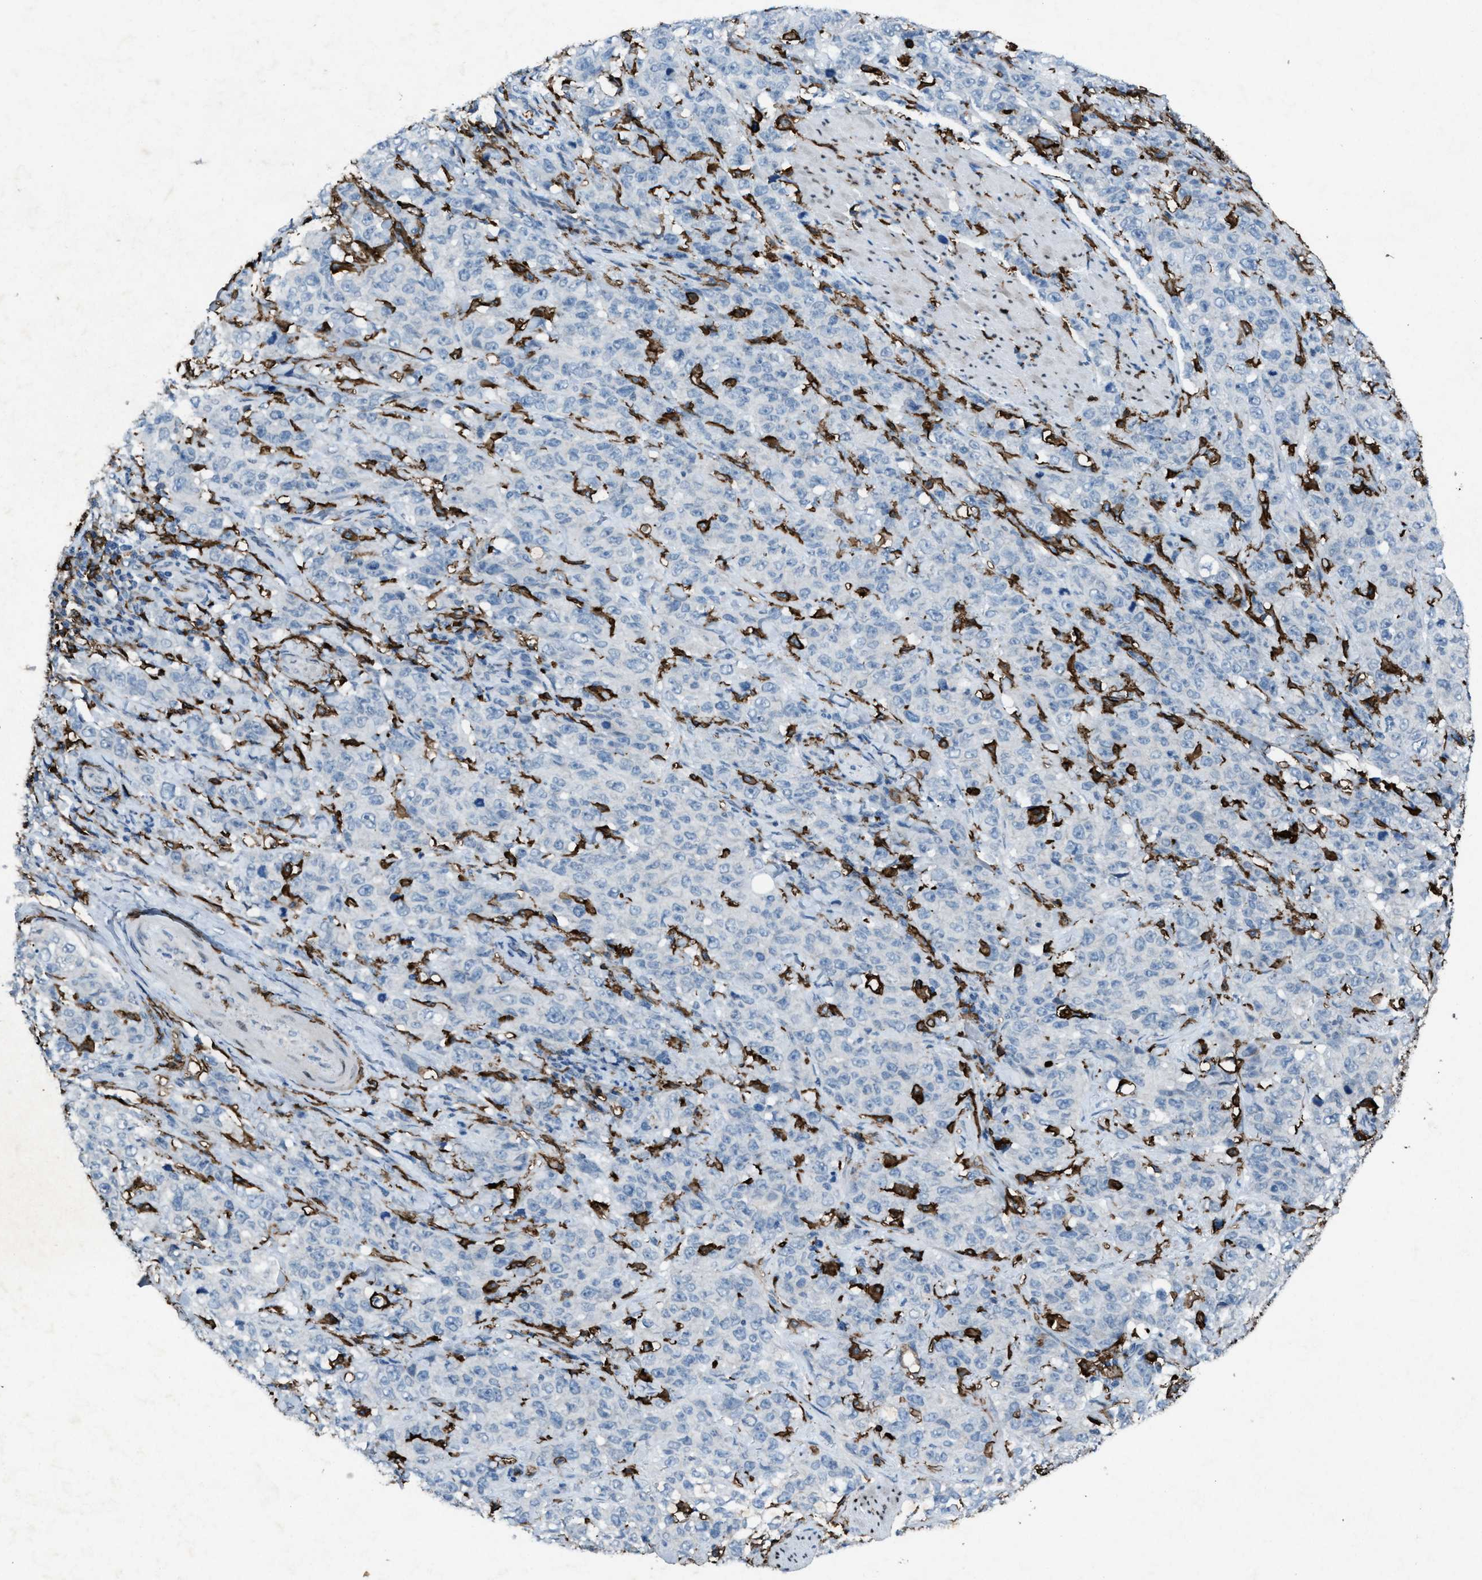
{"staining": {"intensity": "negative", "quantity": "none", "location": "none"}, "tissue": "stomach cancer", "cell_type": "Tumor cells", "image_type": "cancer", "snomed": [{"axis": "morphology", "description": "Adenocarcinoma, NOS"}, {"axis": "topography", "description": "Stomach"}], "caption": "The image displays no staining of tumor cells in stomach adenocarcinoma.", "gene": "FCER1G", "patient": {"sex": "male", "age": 48}}